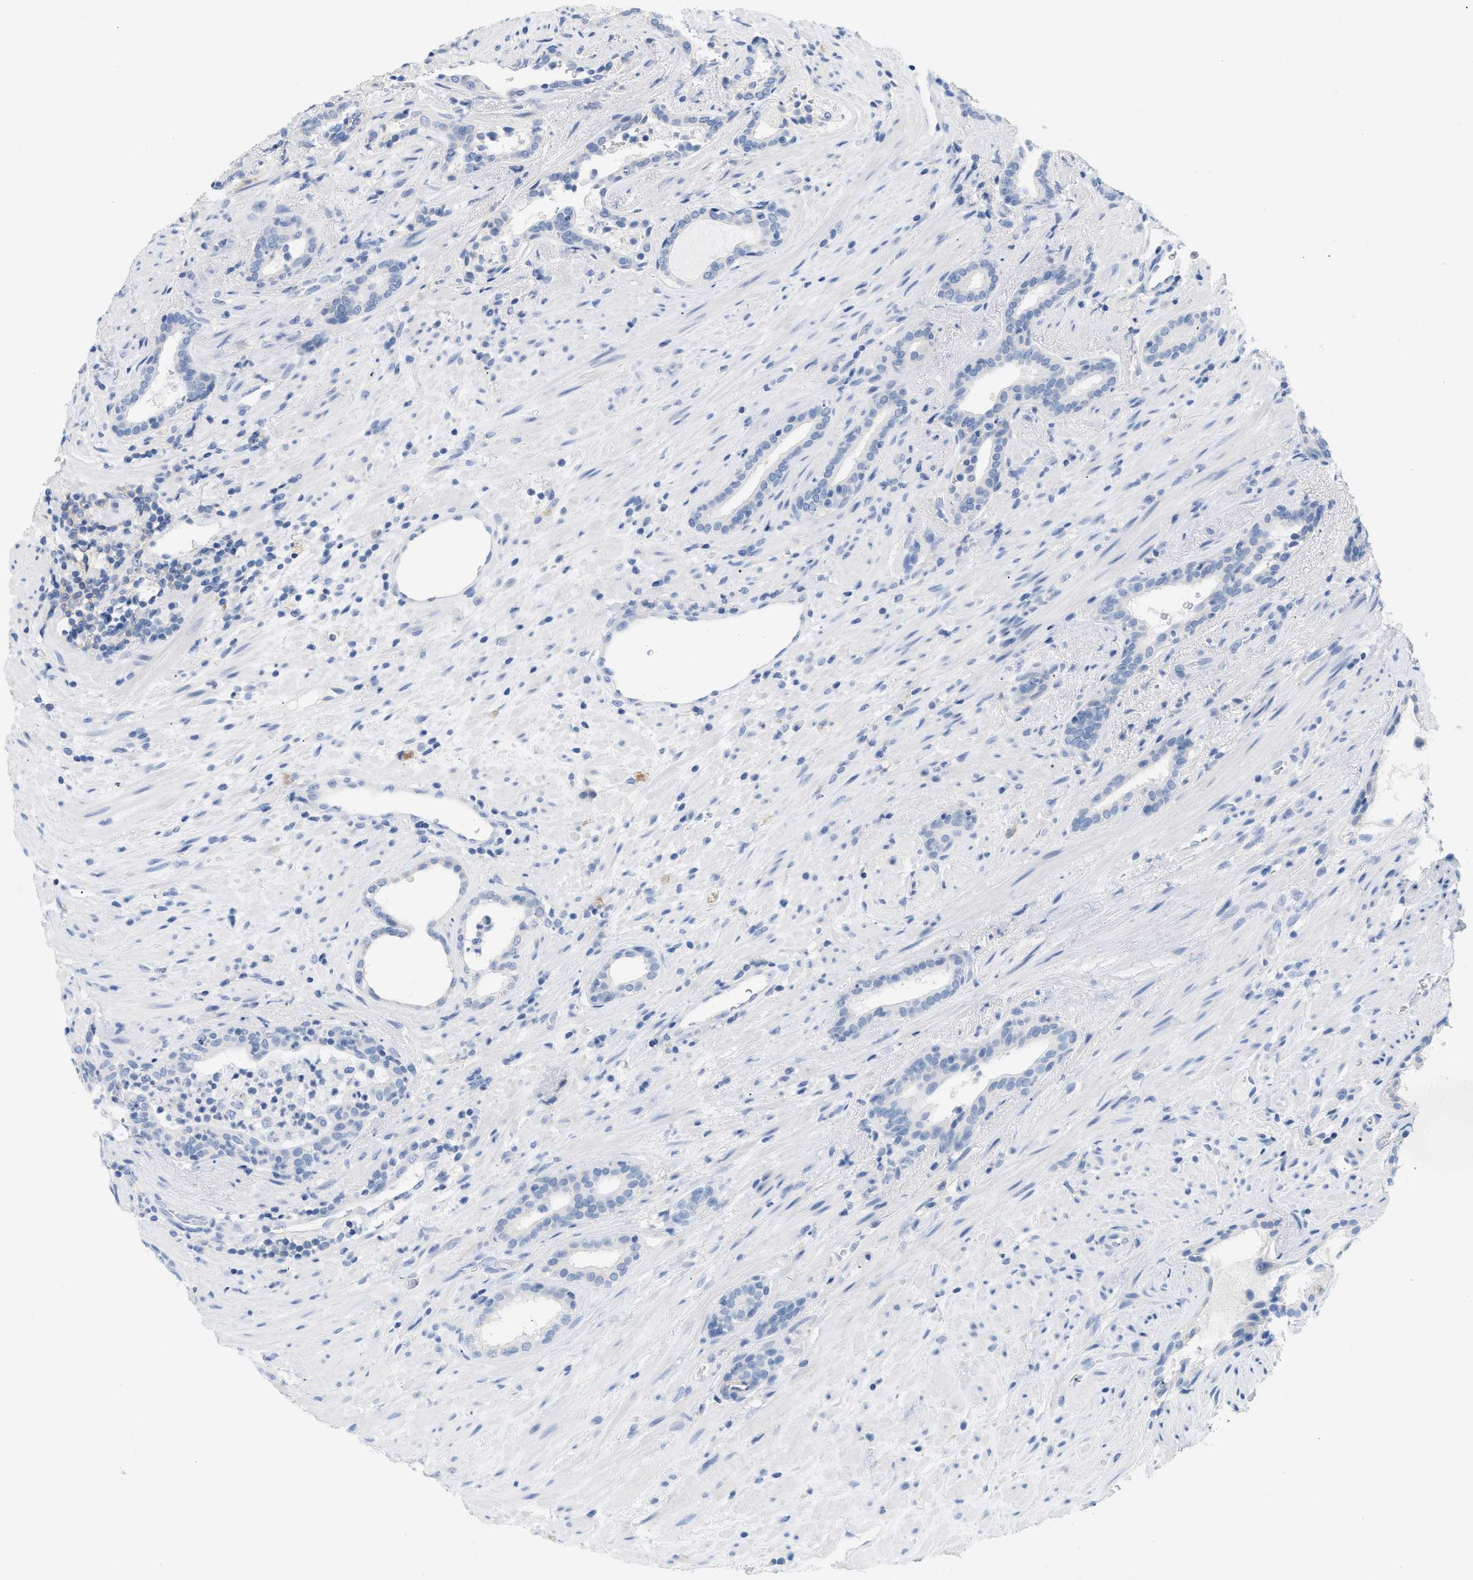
{"staining": {"intensity": "negative", "quantity": "none", "location": "none"}, "tissue": "prostate cancer", "cell_type": "Tumor cells", "image_type": "cancer", "snomed": [{"axis": "morphology", "description": "Adenocarcinoma, High grade"}, {"axis": "topography", "description": "Prostate"}], "caption": "A photomicrograph of prostate high-grade adenocarcinoma stained for a protein exhibits no brown staining in tumor cells.", "gene": "PAPPA", "patient": {"sex": "male", "age": 71}}